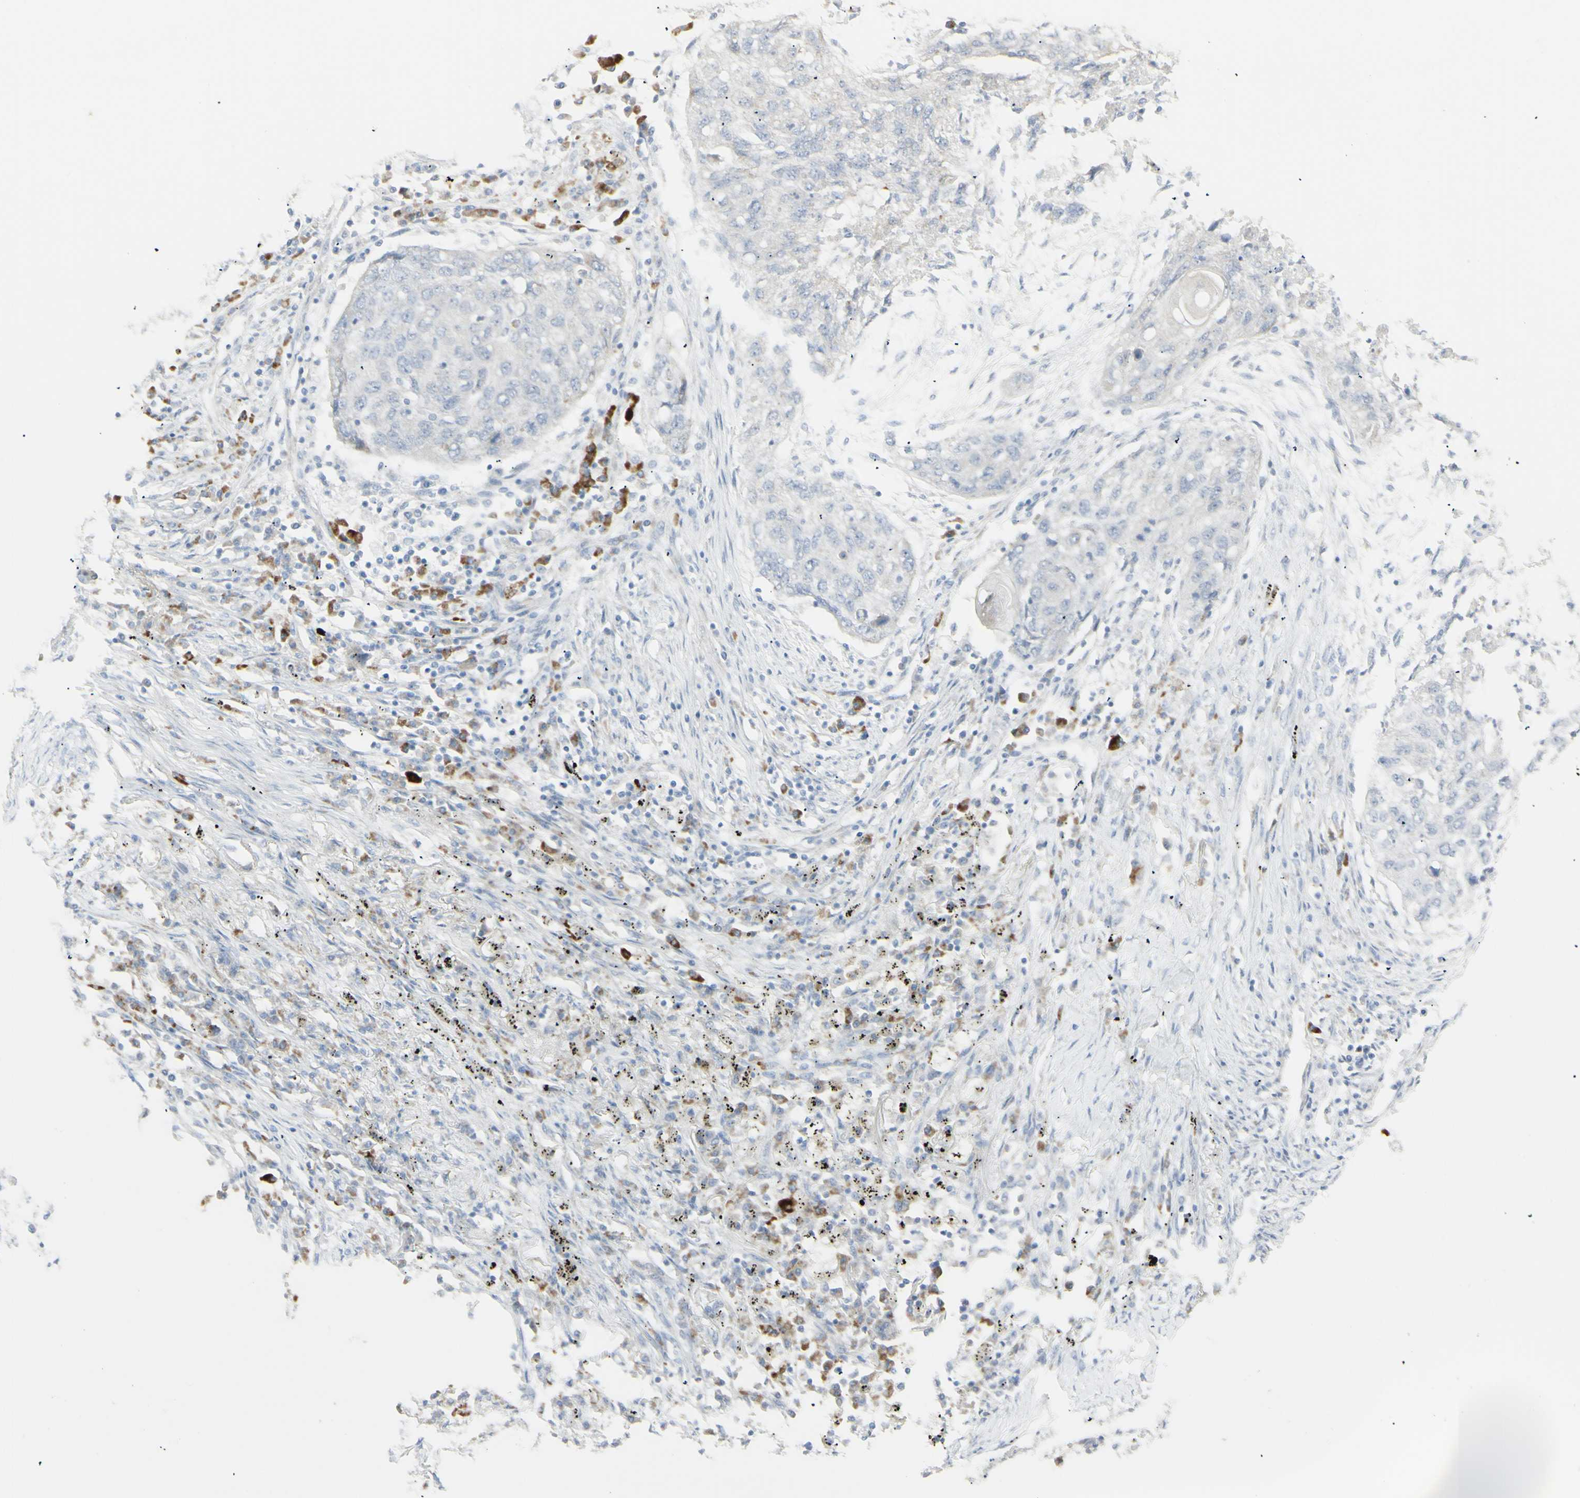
{"staining": {"intensity": "negative", "quantity": "none", "location": "none"}, "tissue": "lung cancer", "cell_type": "Tumor cells", "image_type": "cancer", "snomed": [{"axis": "morphology", "description": "Squamous cell carcinoma, NOS"}, {"axis": "topography", "description": "Lung"}], "caption": "This is an immunohistochemistry photomicrograph of human lung squamous cell carcinoma. There is no positivity in tumor cells.", "gene": "NDST4", "patient": {"sex": "female", "age": 63}}